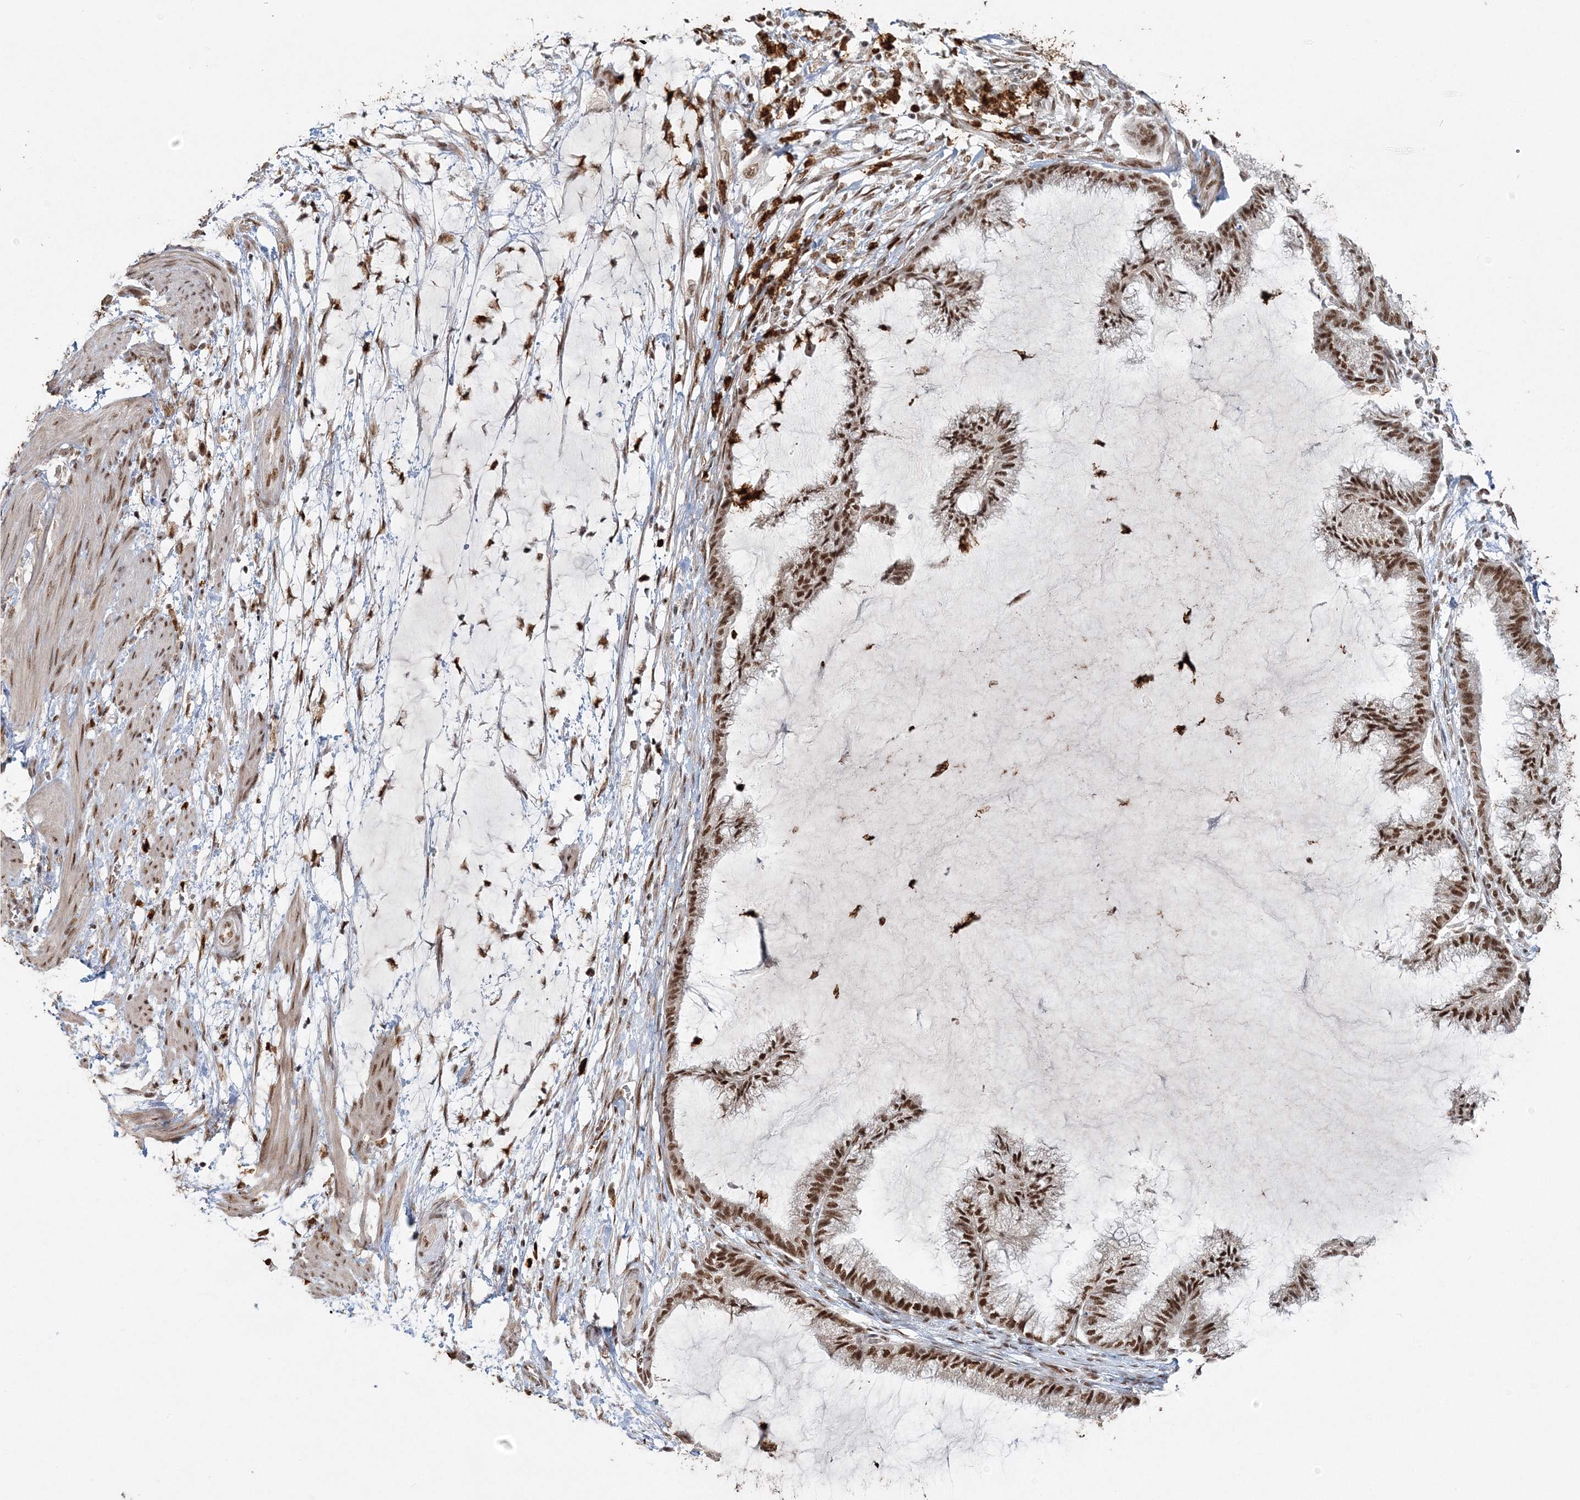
{"staining": {"intensity": "strong", "quantity": ">75%", "location": "nuclear"}, "tissue": "endometrial cancer", "cell_type": "Tumor cells", "image_type": "cancer", "snomed": [{"axis": "morphology", "description": "Adenocarcinoma, NOS"}, {"axis": "topography", "description": "Endometrium"}], "caption": "Immunohistochemical staining of endometrial cancer exhibits strong nuclear protein staining in approximately >75% of tumor cells. The staining was performed using DAB to visualize the protein expression in brown, while the nuclei were stained in blue with hematoxylin (Magnification: 20x).", "gene": "QRICH1", "patient": {"sex": "female", "age": 86}}